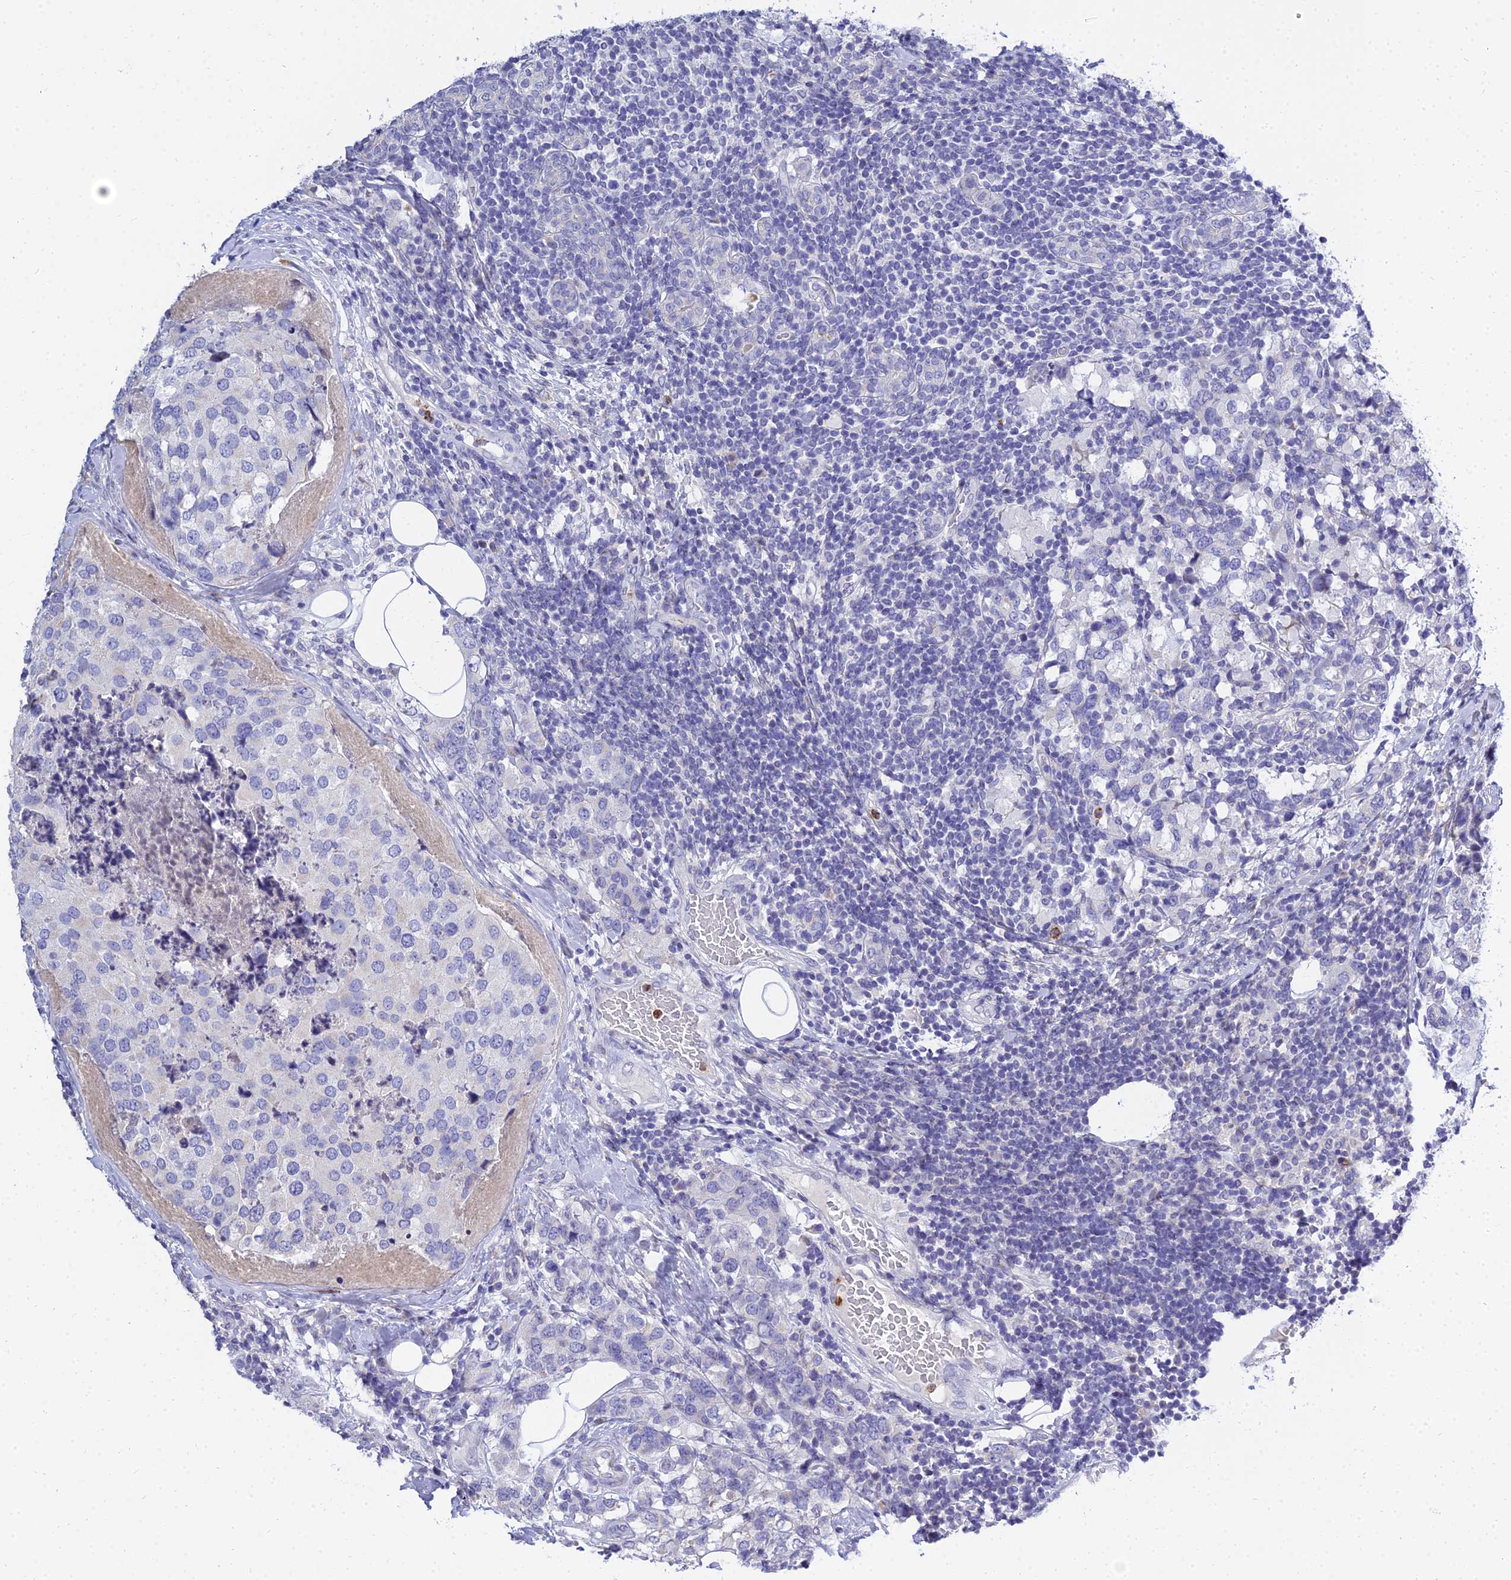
{"staining": {"intensity": "negative", "quantity": "none", "location": "none"}, "tissue": "breast cancer", "cell_type": "Tumor cells", "image_type": "cancer", "snomed": [{"axis": "morphology", "description": "Lobular carcinoma"}, {"axis": "topography", "description": "Breast"}], "caption": "The photomicrograph demonstrates no significant staining in tumor cells of breast cancer. (Brightfield microscopy of DAB (3,3'-diaminobenzidine) IHC at high magnification).", "gene": "VWC2L", "patient": {"sex": "female", "age": 59}}